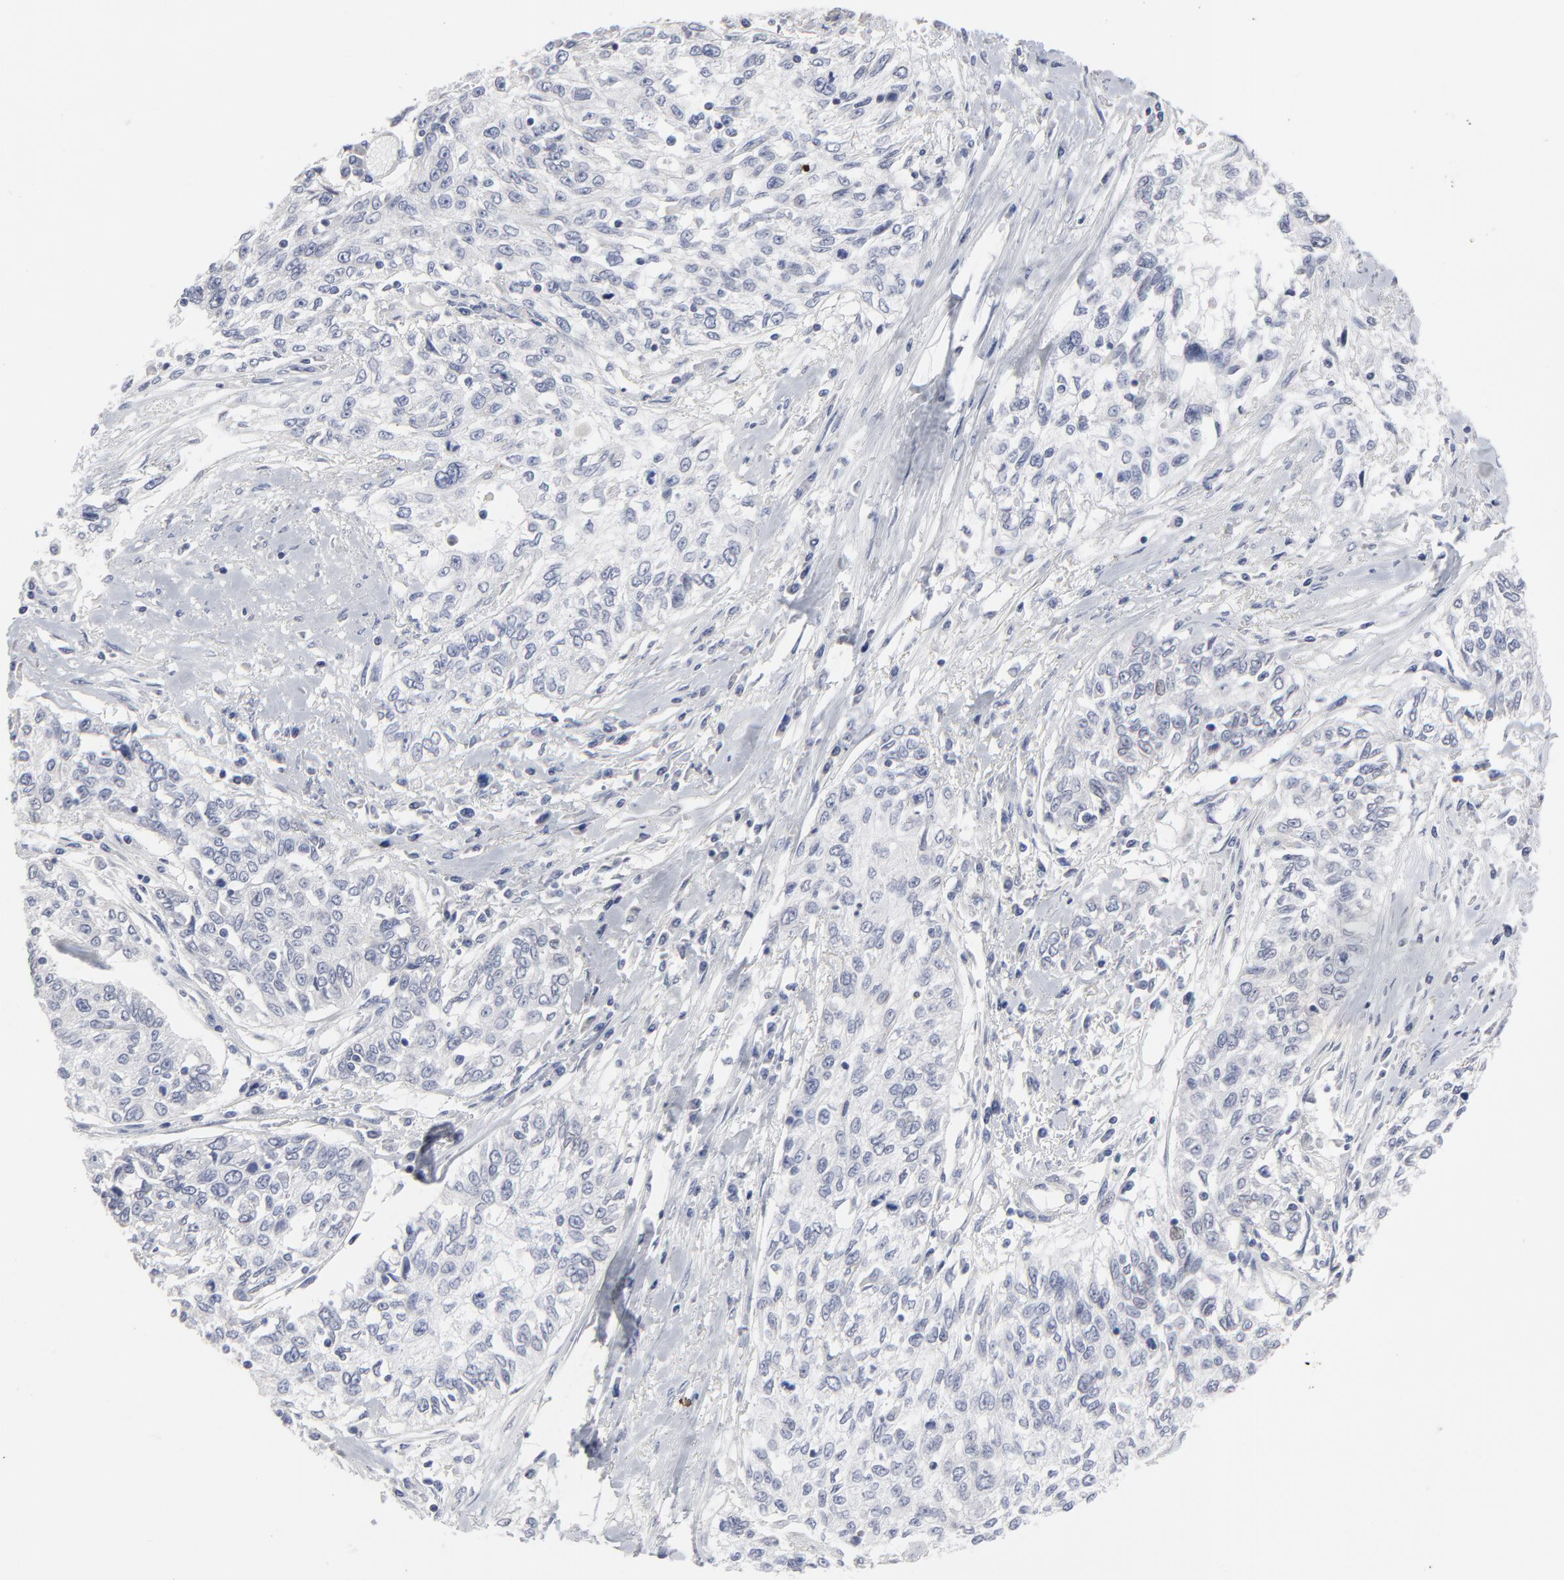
{"staining": {"intensity": "negative", "quantity": "none", "location": "none"}, "tissue": "cervical cancer", "cell_type": "Tumor cells", "image_type": "cancer", "snomed": [{"axis": "morphology", "description": "Squamous cell carcinoma, NOS"}, {"axis": "topography", "description": "Cervix"}], "caption": "Squamous cell carcinoma (cervical) was stained to show a protein in brown. There is no significant positivity in tumor cells.", "gene": "SYNE2", "patient": {"sex": "female", "age": 57}}